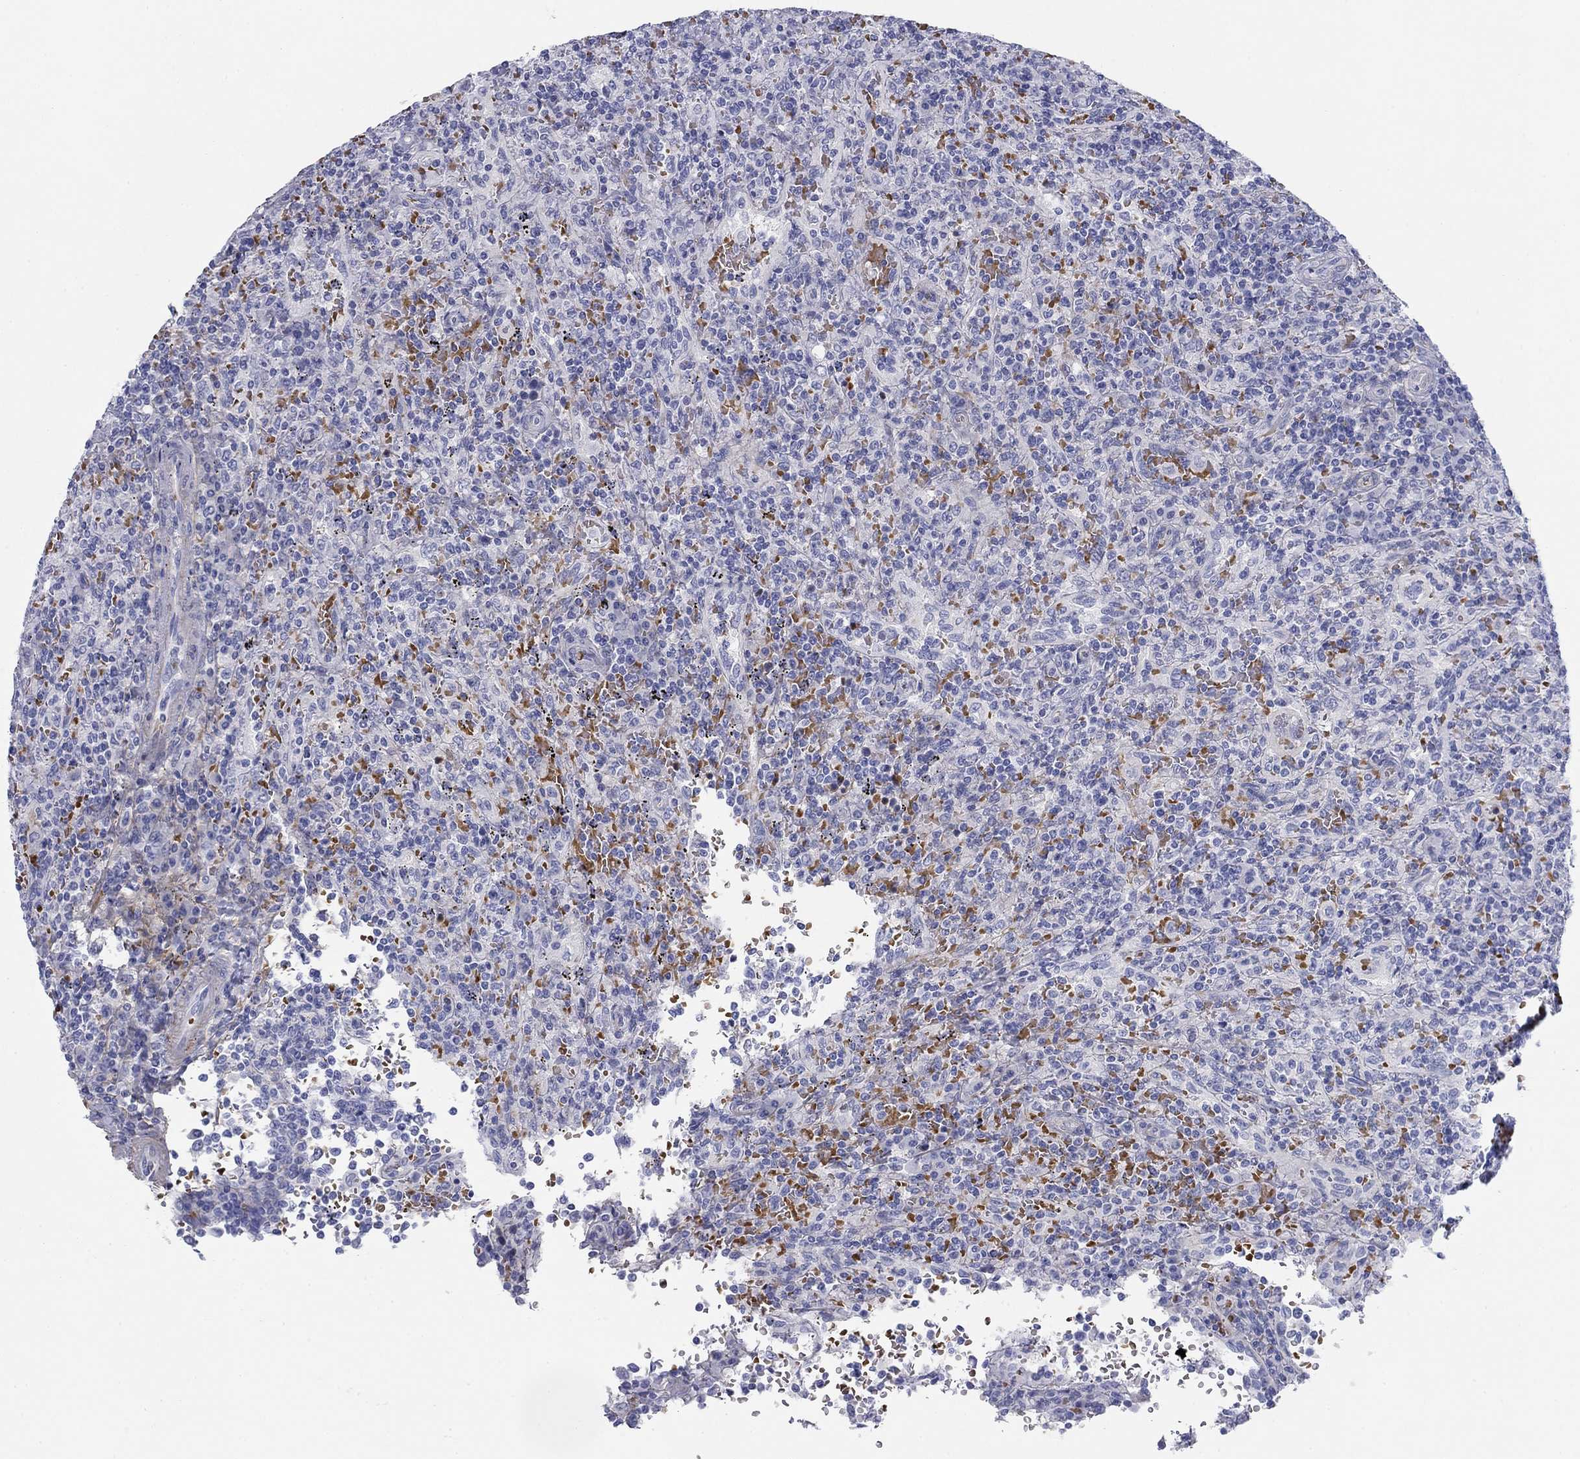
{"staining": {"intensity": "negative", "quantity": "none", "location": "none"}, "tissue": "lymphoma", "cell_type": "Tumor cells", "image_type": "cancer", "snomed": [{"axis": "morphology", "description": "Malignant lymphoma, non-Hodgkin's type, Low grade"}, {"axis": "topography", "description": "Spleen"}], "caption": "IHC image of neoplastic tissue: malignant lymphoma, non-Hodgkin's type (low-grade) stained with DAB exhibits no significant protein expression in tumor cells.", "gene": "GPC1", "patient": {"sex": "male", "age": 62}}